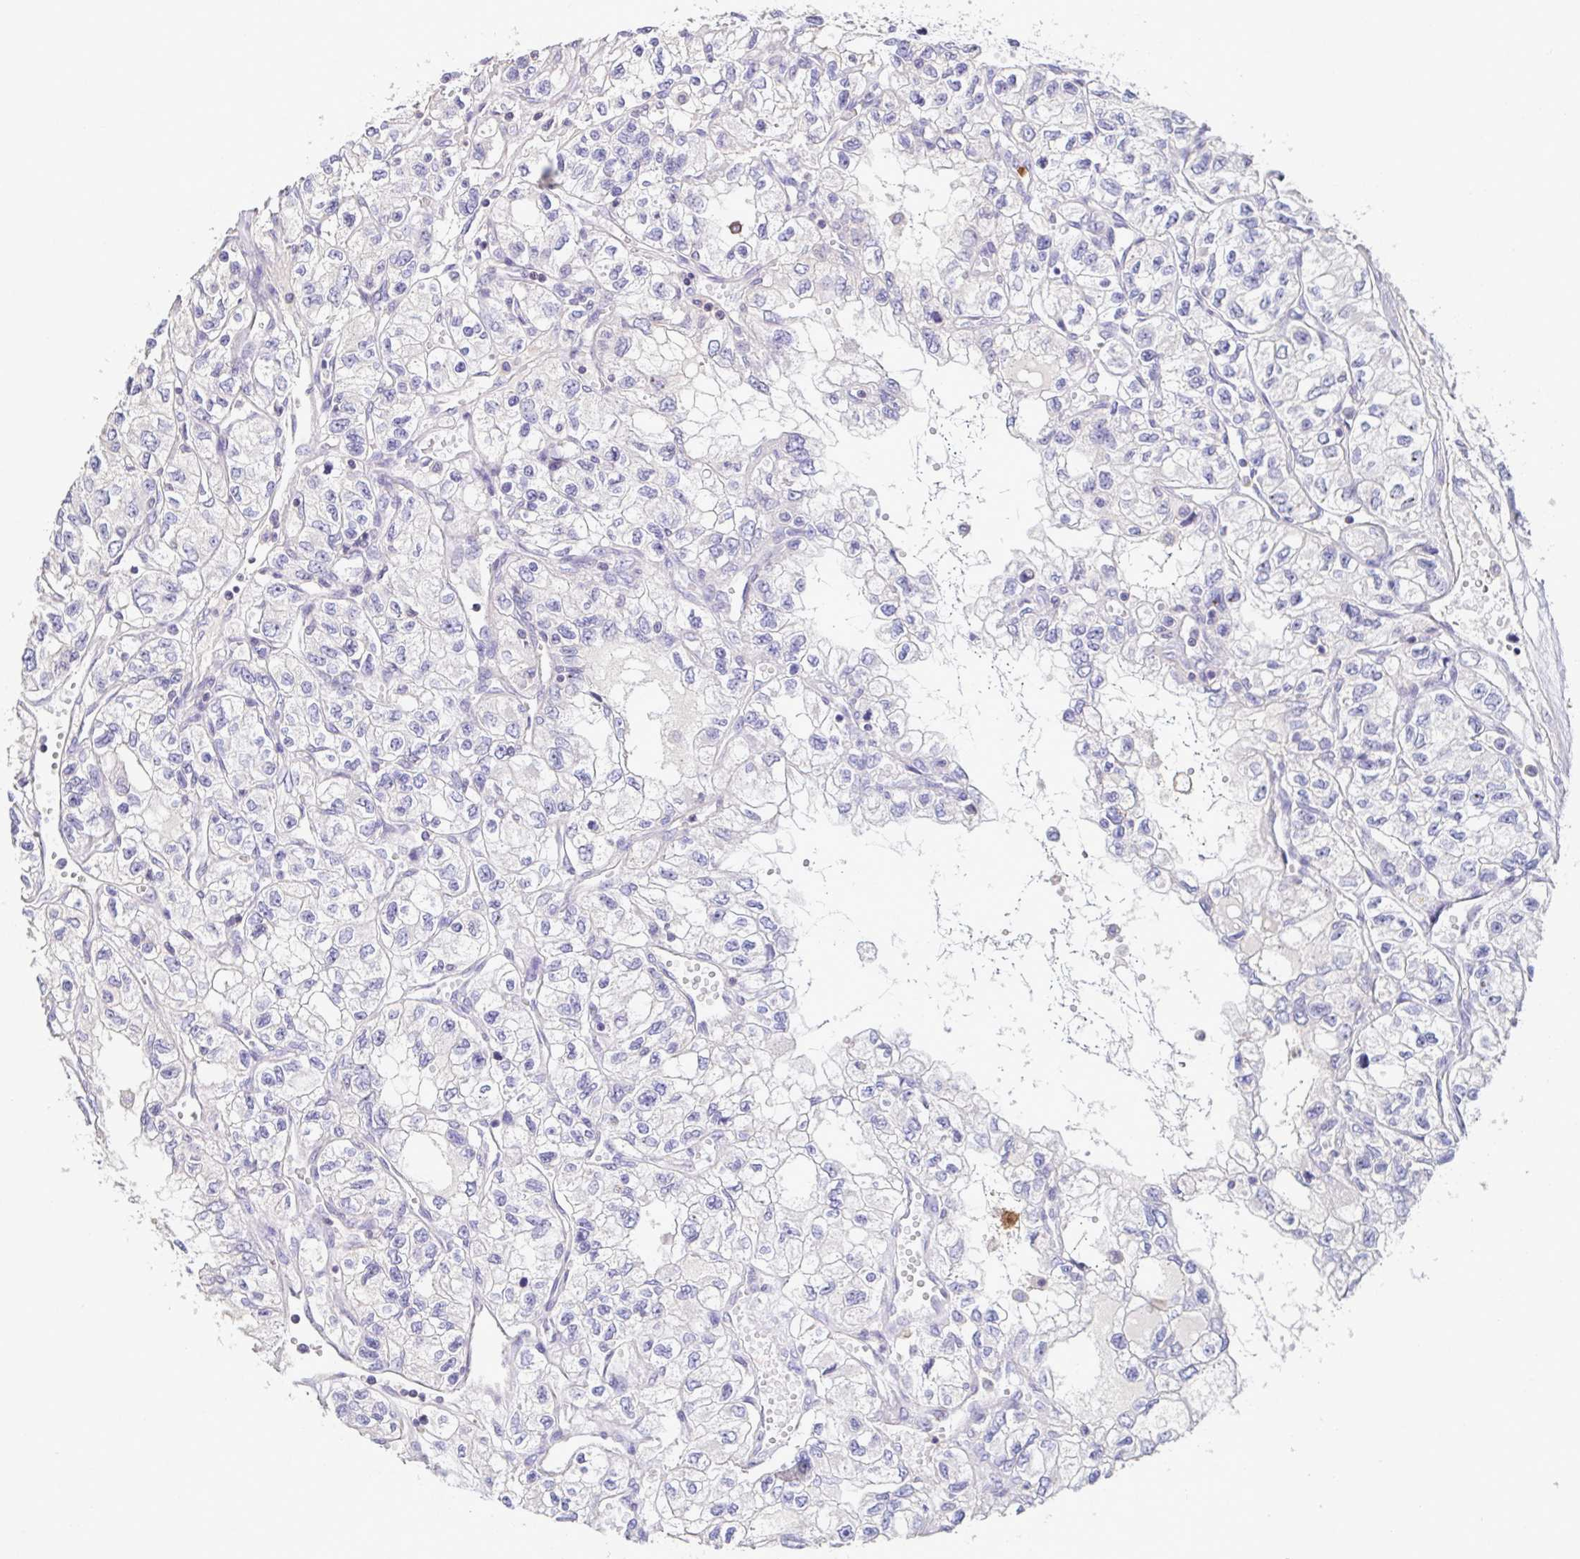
{"staining": {"intensity": "negative", "quantity": "none", "location": "none"}, "tissue": "renal cancer", "cell_type": "Tumor cells", "image_type": "cancer", "snomed": [{"axis": "morphology", "description": "Adenocarcinoma, NOS"}, {"axis": "topography", "description": "Kidney"}], "caption": "IHC image of neoplastic tissue: human adenocarcinoma (renal) stained with DAB demonstrates no significant protein expression in tumor cells.", "gene": "MARCO", "patient": {"sex": "female", "age": 59}}